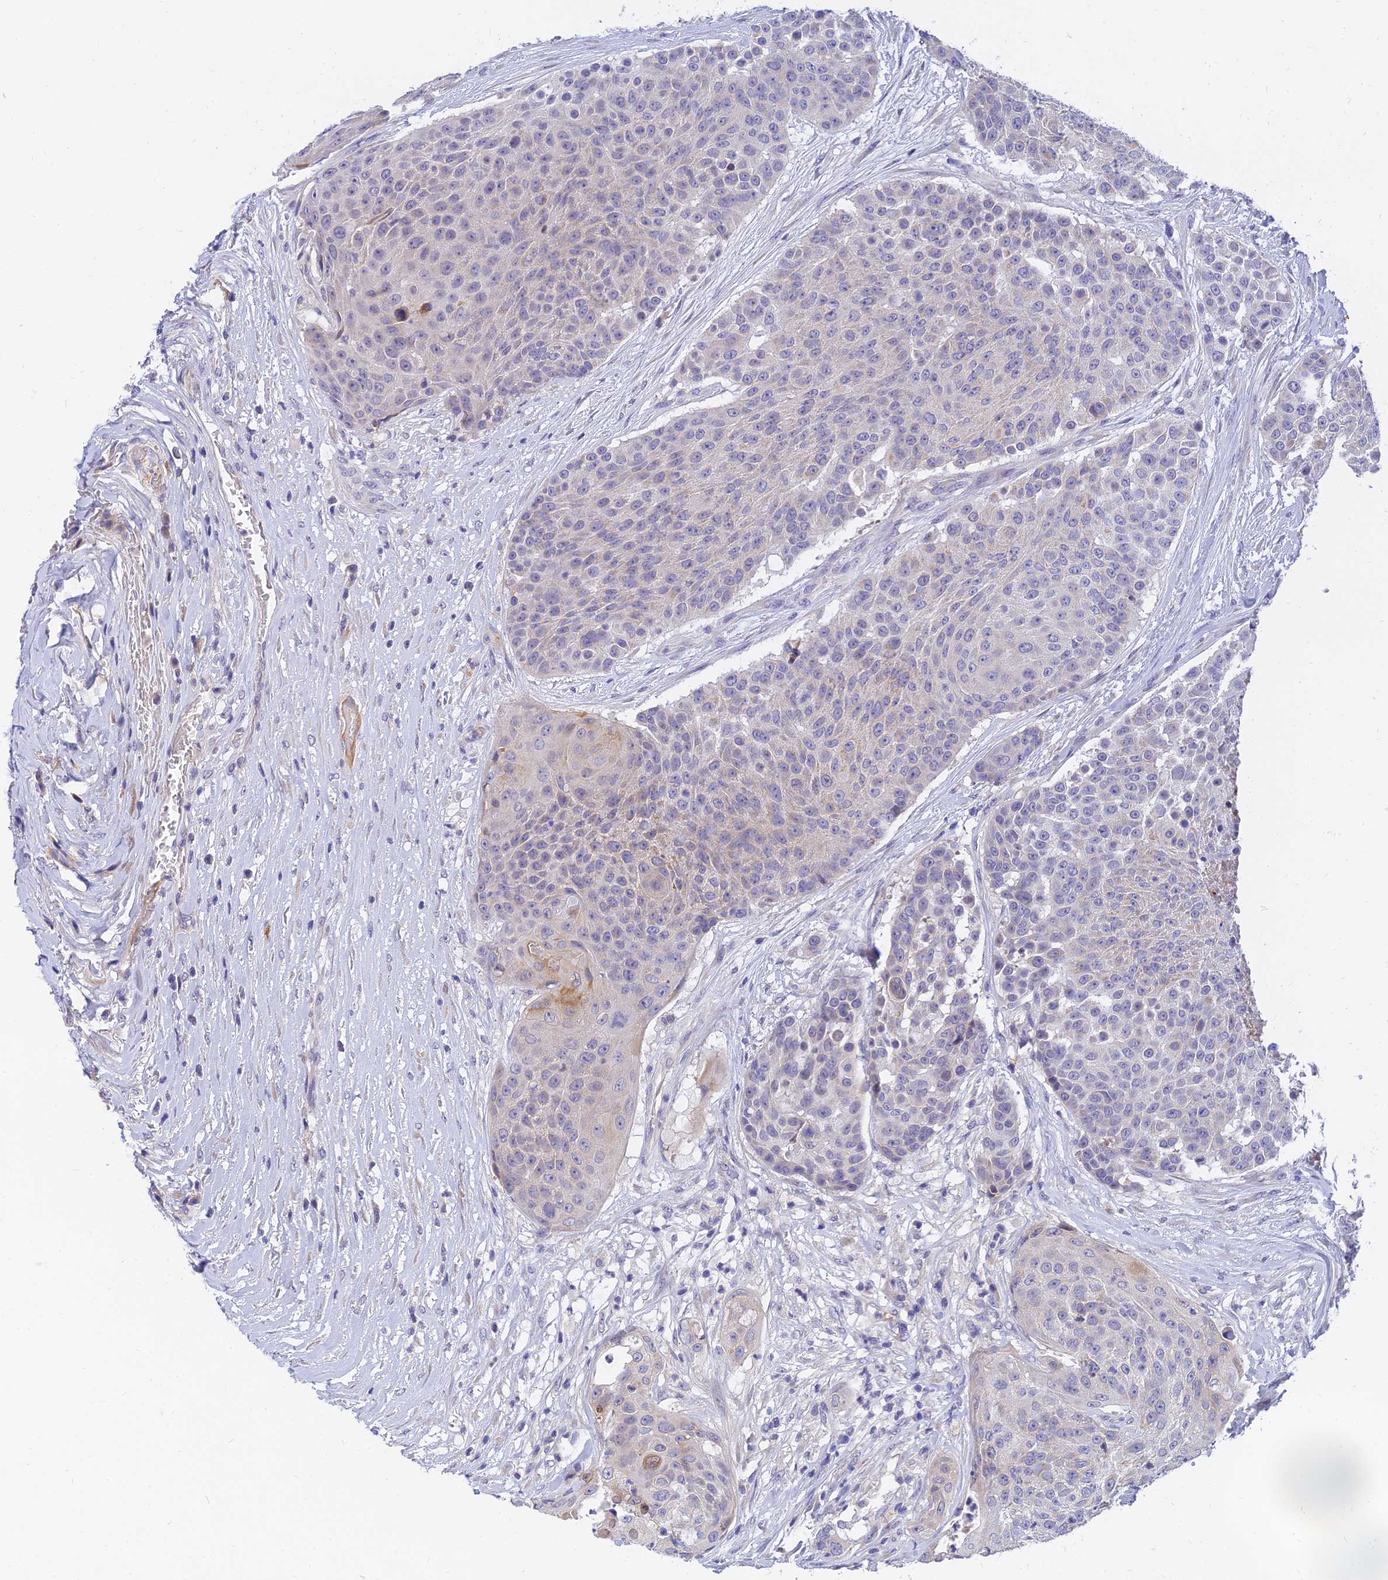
{"staining": {"intensity": "weak", "quantity": "<25%", "location": "cytoplasmic/membranous"}, "tissue": "urothelial cancer", "cell_type": "Tumor cells", "image_type": "cancer", "snomed": [{"axis": "morphology", "description": "Urothelial carcinoma, High grade"}, {"axis": "topography", "description": "Urinary bladder"}], "caption": "Immunohistochemical staining of human urothelial cancer displays no significant expression in tumor cells.", "gene": "ANKS4B", "patient": {"sex": "female", "age": 63}}